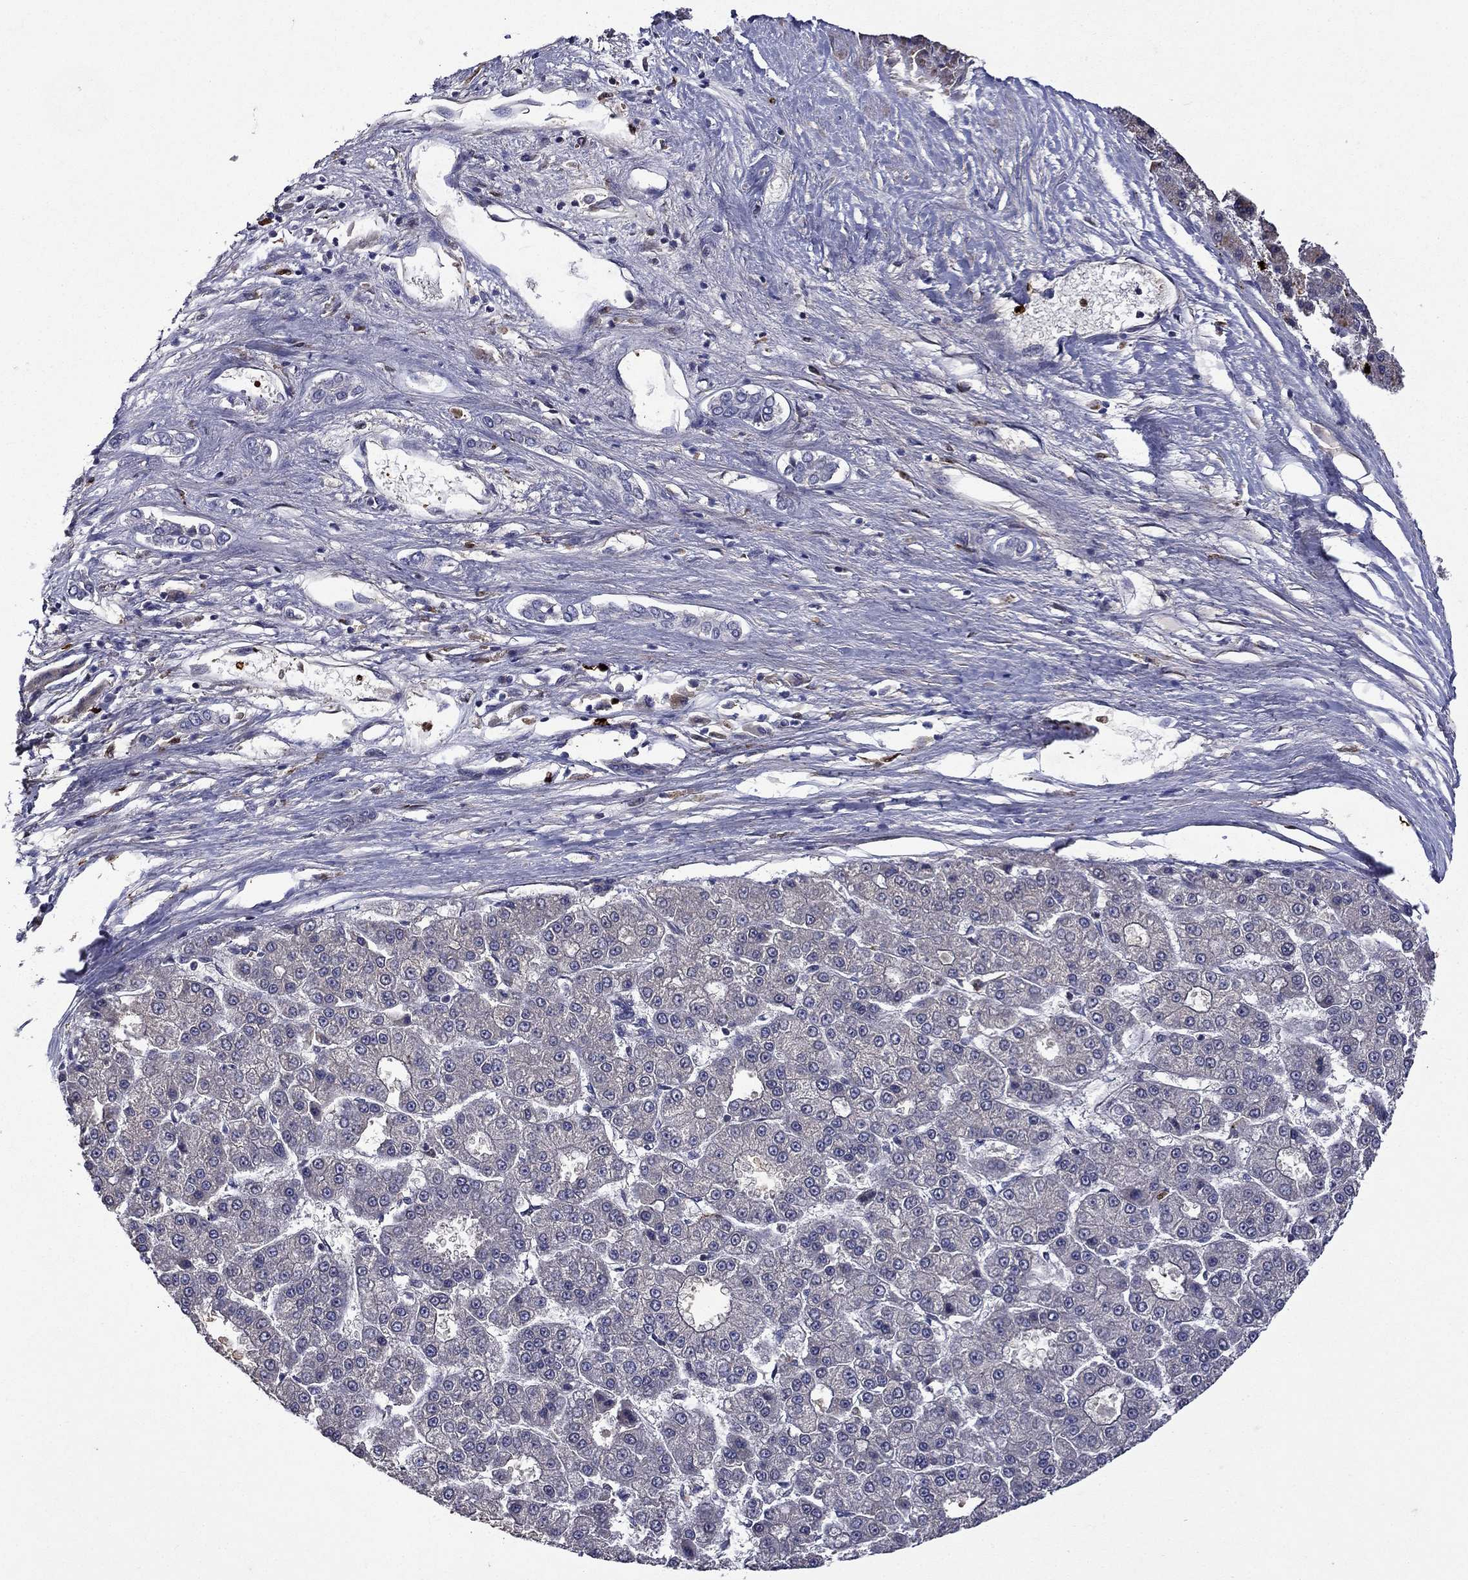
{"staining": {"intensity": "negative", "quantity": "none", "location": "none"}, "tissue": "liver cancer", "cell_type": "Tumor cells", "image_type": "cancer", "snomed": [{"axis": "morphology", "description": "Carcinoma, Hepatocellular, NOS"}, {"axis": "topography", "description": "Liver"}], "caption": "Immunohistochemistry image of neoplastic tissue: liver cancer (hepatocellular carcinoma) stained with DAB (3,3'-diaminobenzidine) shows no significant protein expression in tumor cells.", "gene": "SATB1", "patient": {"sex": "male", "age": 70}}